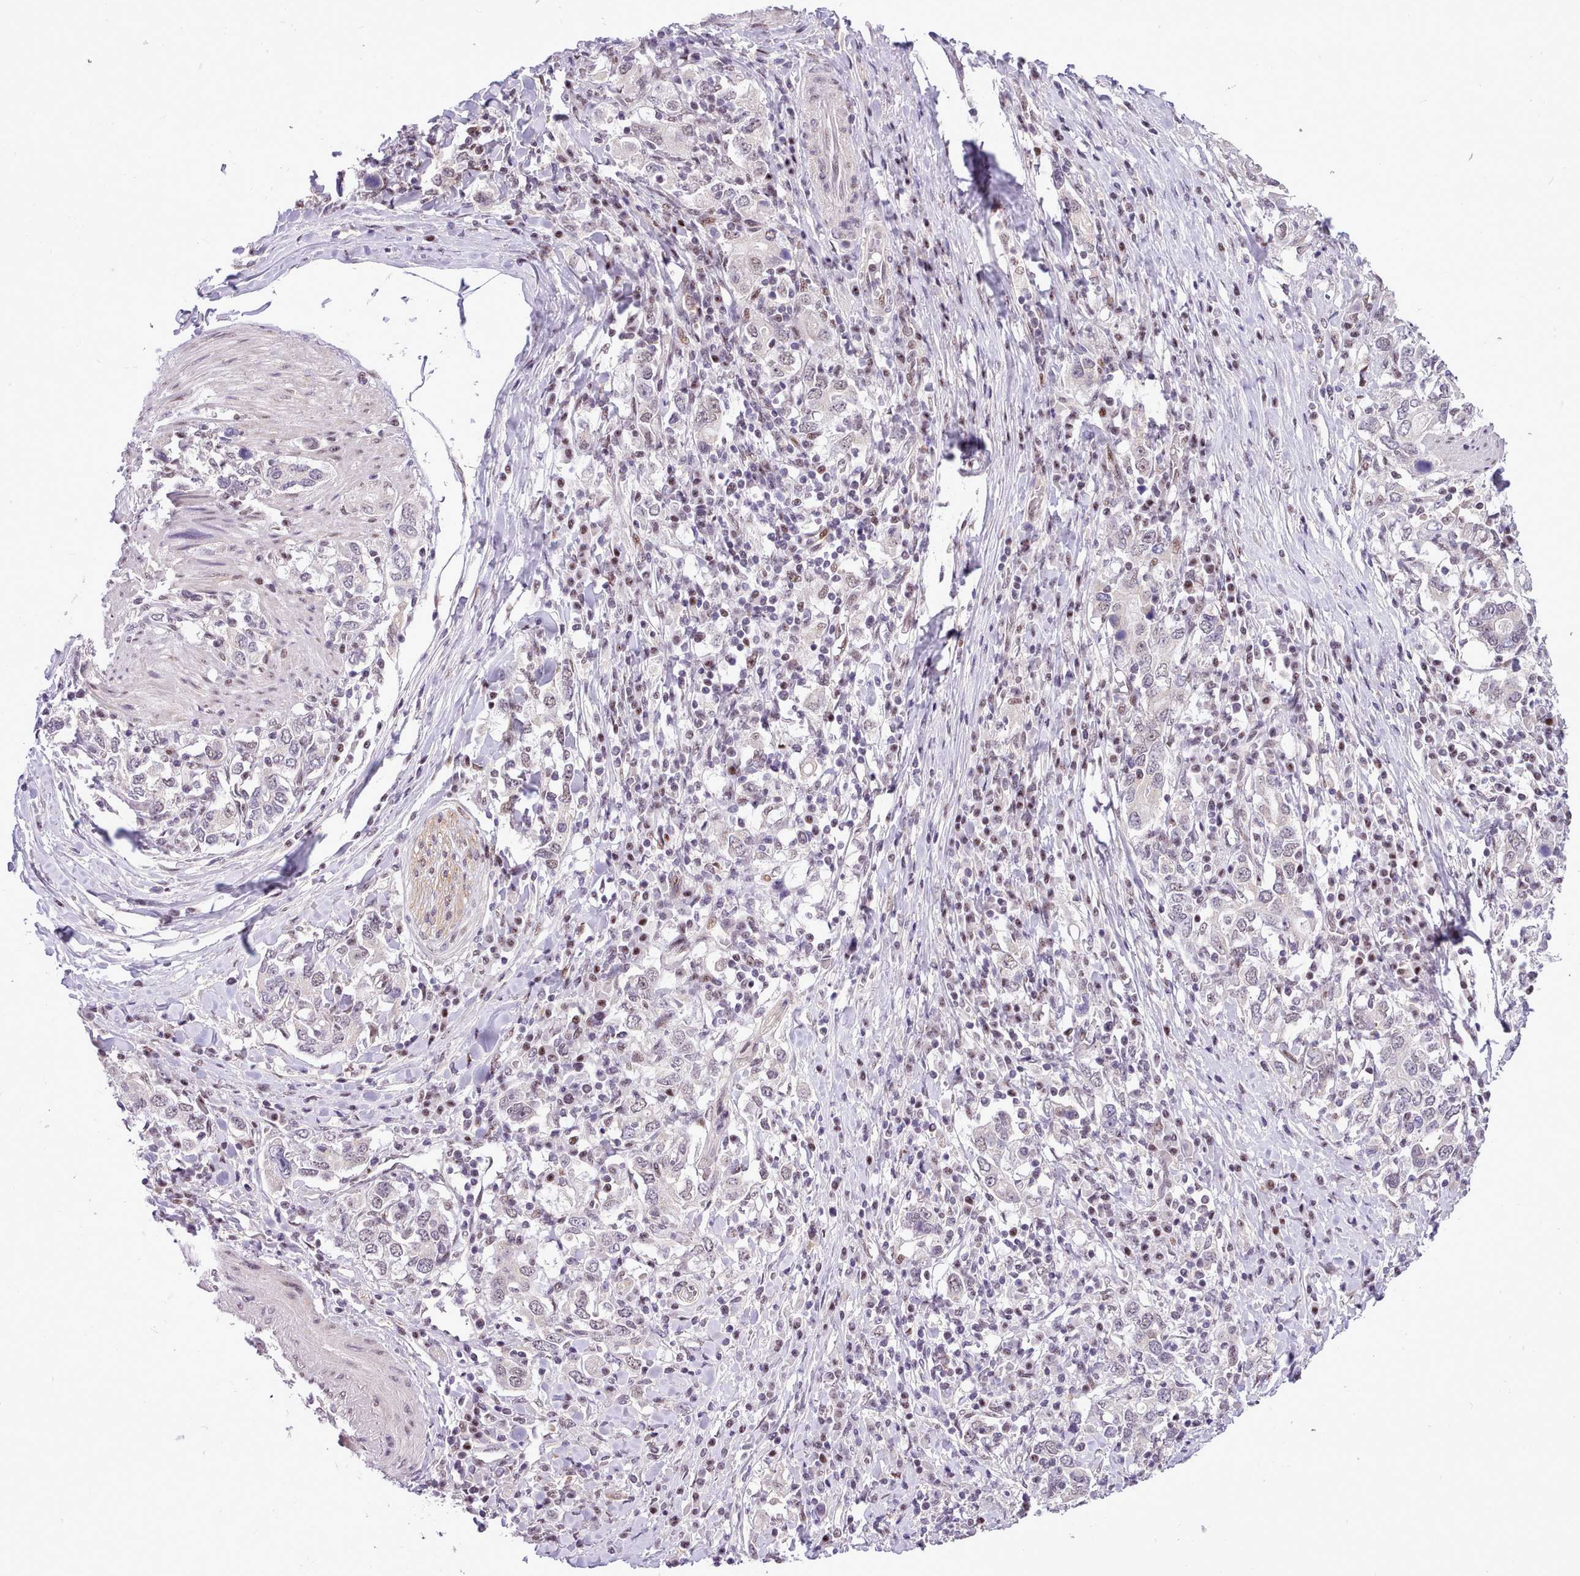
{"staining": {"intensity": "negative", "quantity": "none", "location": "none"}, "tissue": "stomach cancer", "cell_type": "Tumor cells", "image_type": "cancer", "snomed": [{"axis": "morphology", "description": "Adenocarcinoma, NOS"}, {"axis": "topography", "description": "Stomach, upper"}, {"axis": "topography", "description": "Stomach"}], "caption": "Tumor cells show no significant protein expression in stomach cancer.", "gene": "HOXB7", "patient": {"sex": "male", "age": 62}}